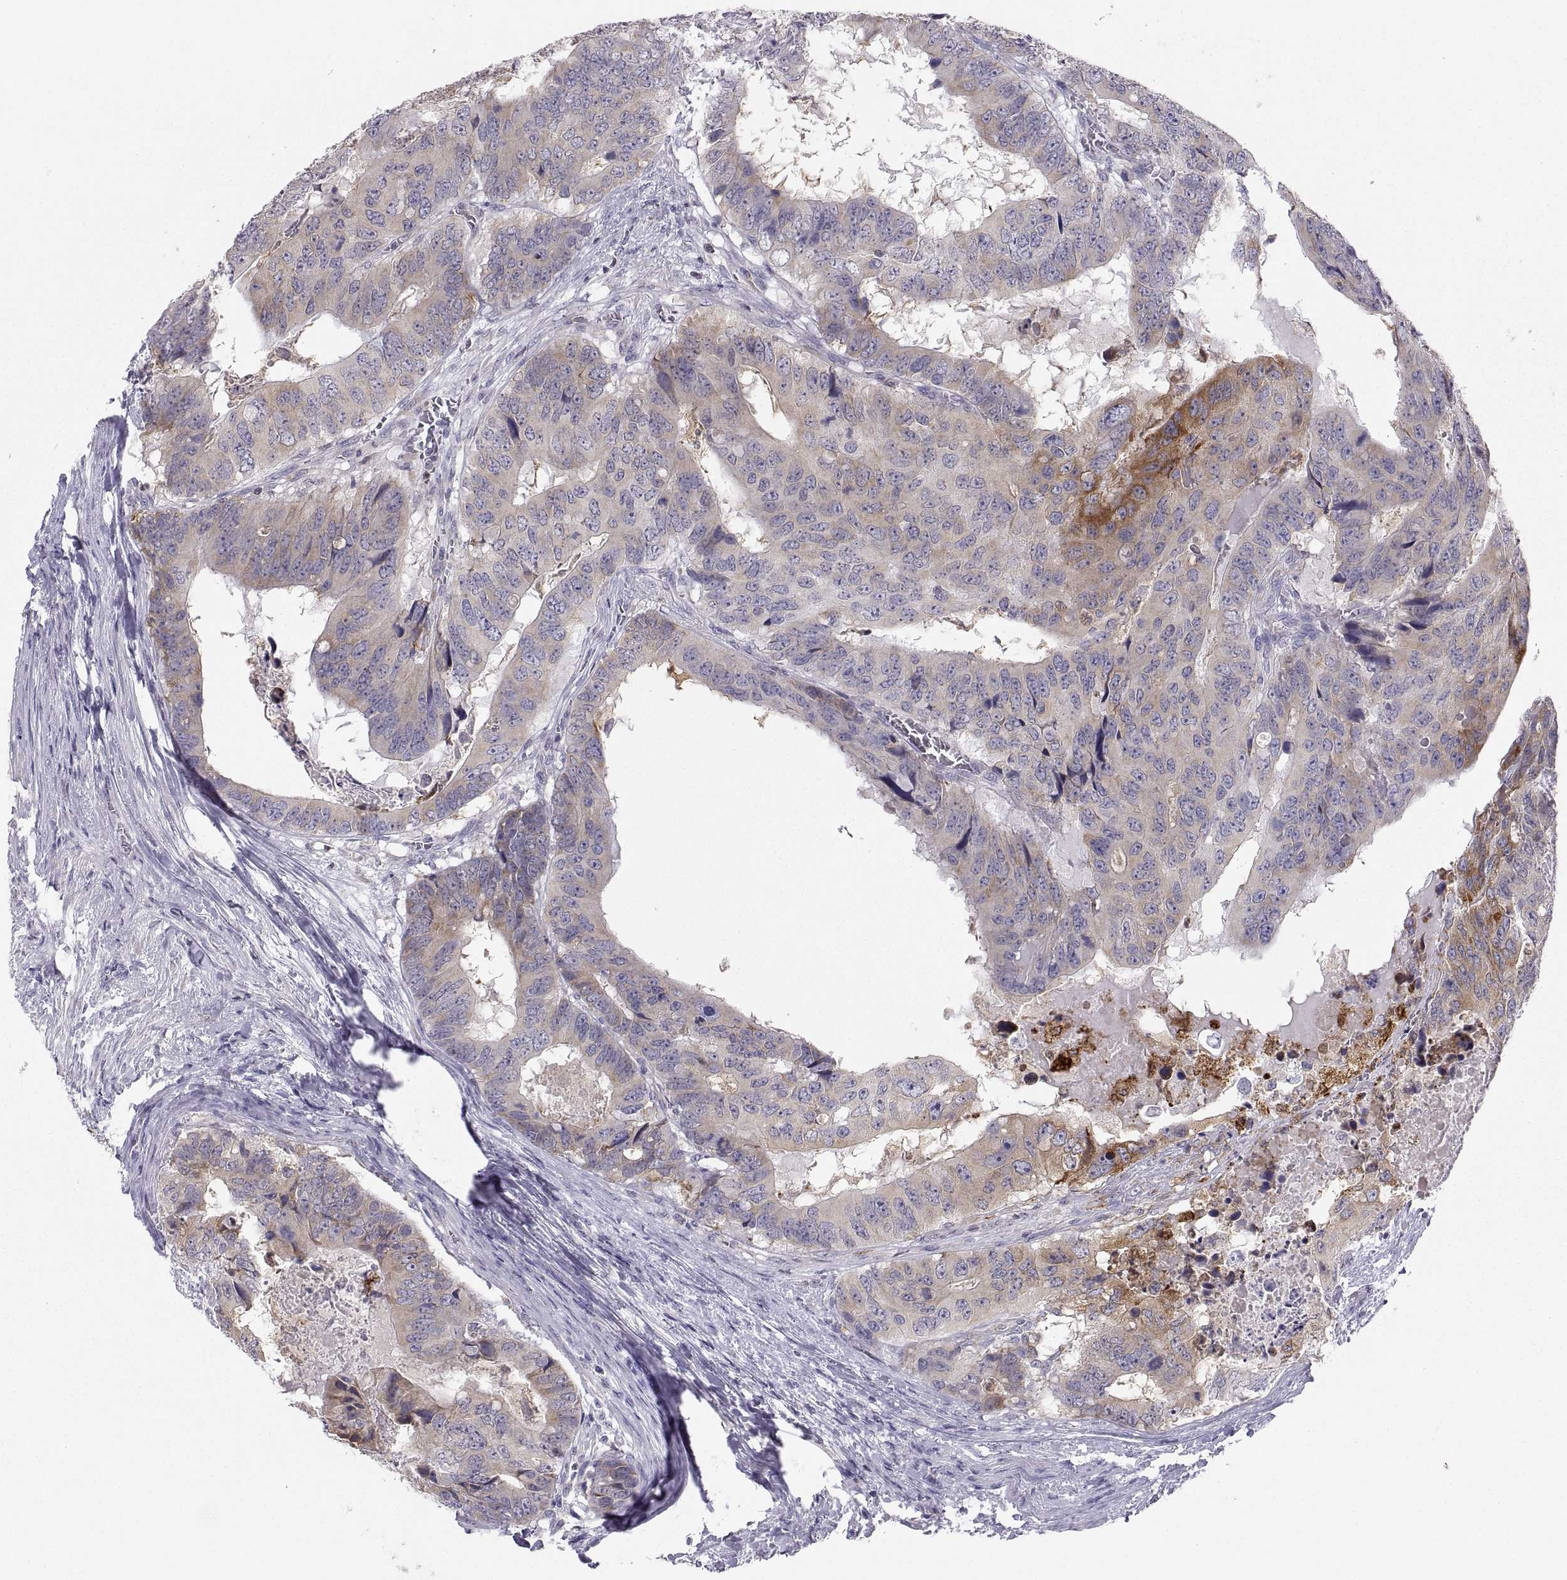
{"staining": {"intensity": "strong", "quantity": "<25%", "location": "cytoplasmic/membranous"}, "tissue": "colorectal cancer", "cell_type": "Tumor cells", "image_type": "cancer", "snomed": [{"axis": "morphology", "description": "Adenocarcinoma, NOS"}, {"axis": "topography", "description": "Colon"}], "caption": "High-power microscopy captured an immunohistochemistry (IHC) photomicrograph of adenocarcinoma (colorectal), revealing strong cytoplasmic/membranous positivity in approximately <25% of tumor cells. Ihc stains the protein in brown and the nuclei are stained blue.", "gene": "ERO1A", "patient": {"sex": "male", "age": 79}}